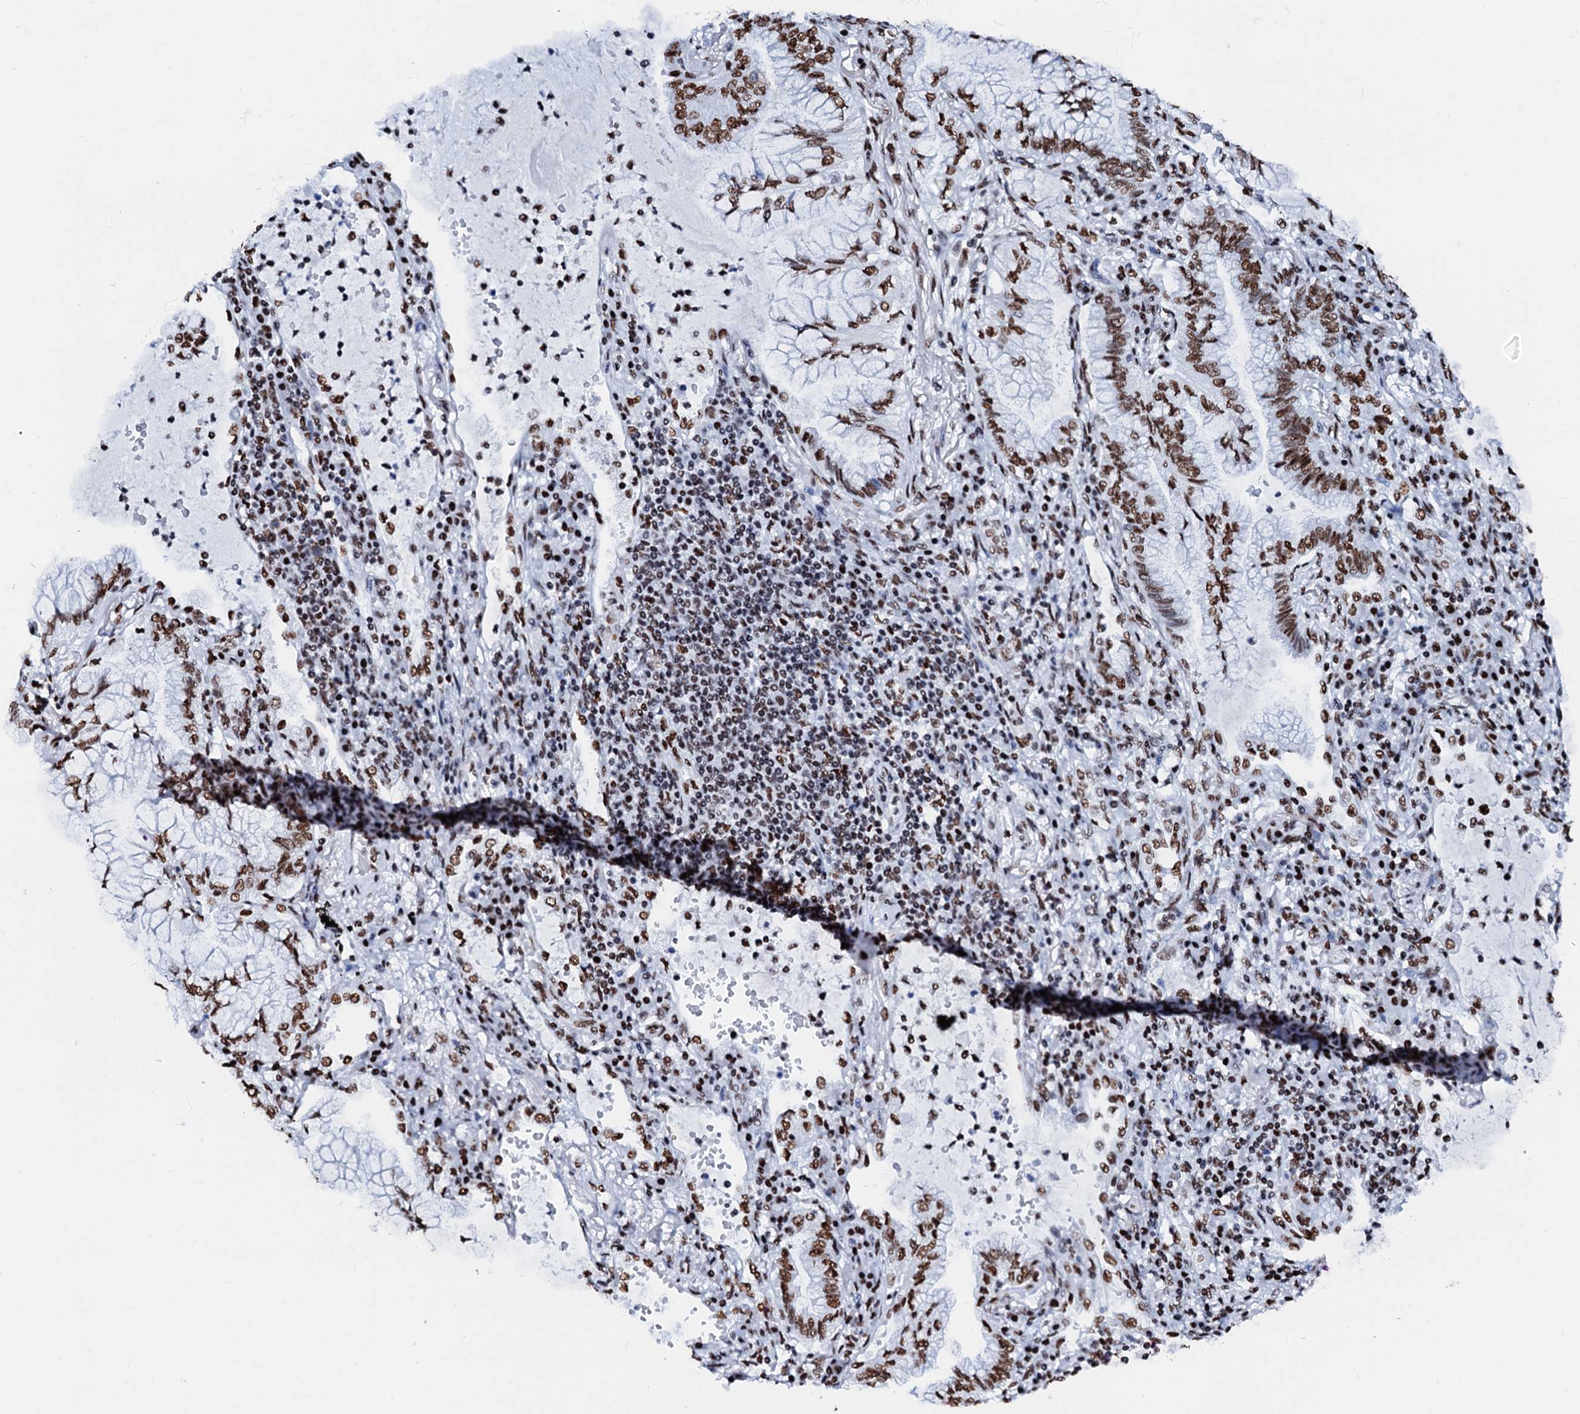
{"staining": {"intensity": "moderate", "quantity": ">75%", "location": "nuclear"}, "tissue": "lung cancer", "cell_type": "Tumor cells", "image_type": "cancer", "snomed": [{"axis": "morphology", "description": "Adenocarcinoma, NOS"}, {"axis": "topography", "description": "Lung"}], "caption": "Immunohistochemistry (IHC) of adenocarcinoma (lung) displays medium levels of moderate nuclear staining in about >75% of tumor cells.", "gene": "RALY", "patient": {"sex": "female", "age": 70}}